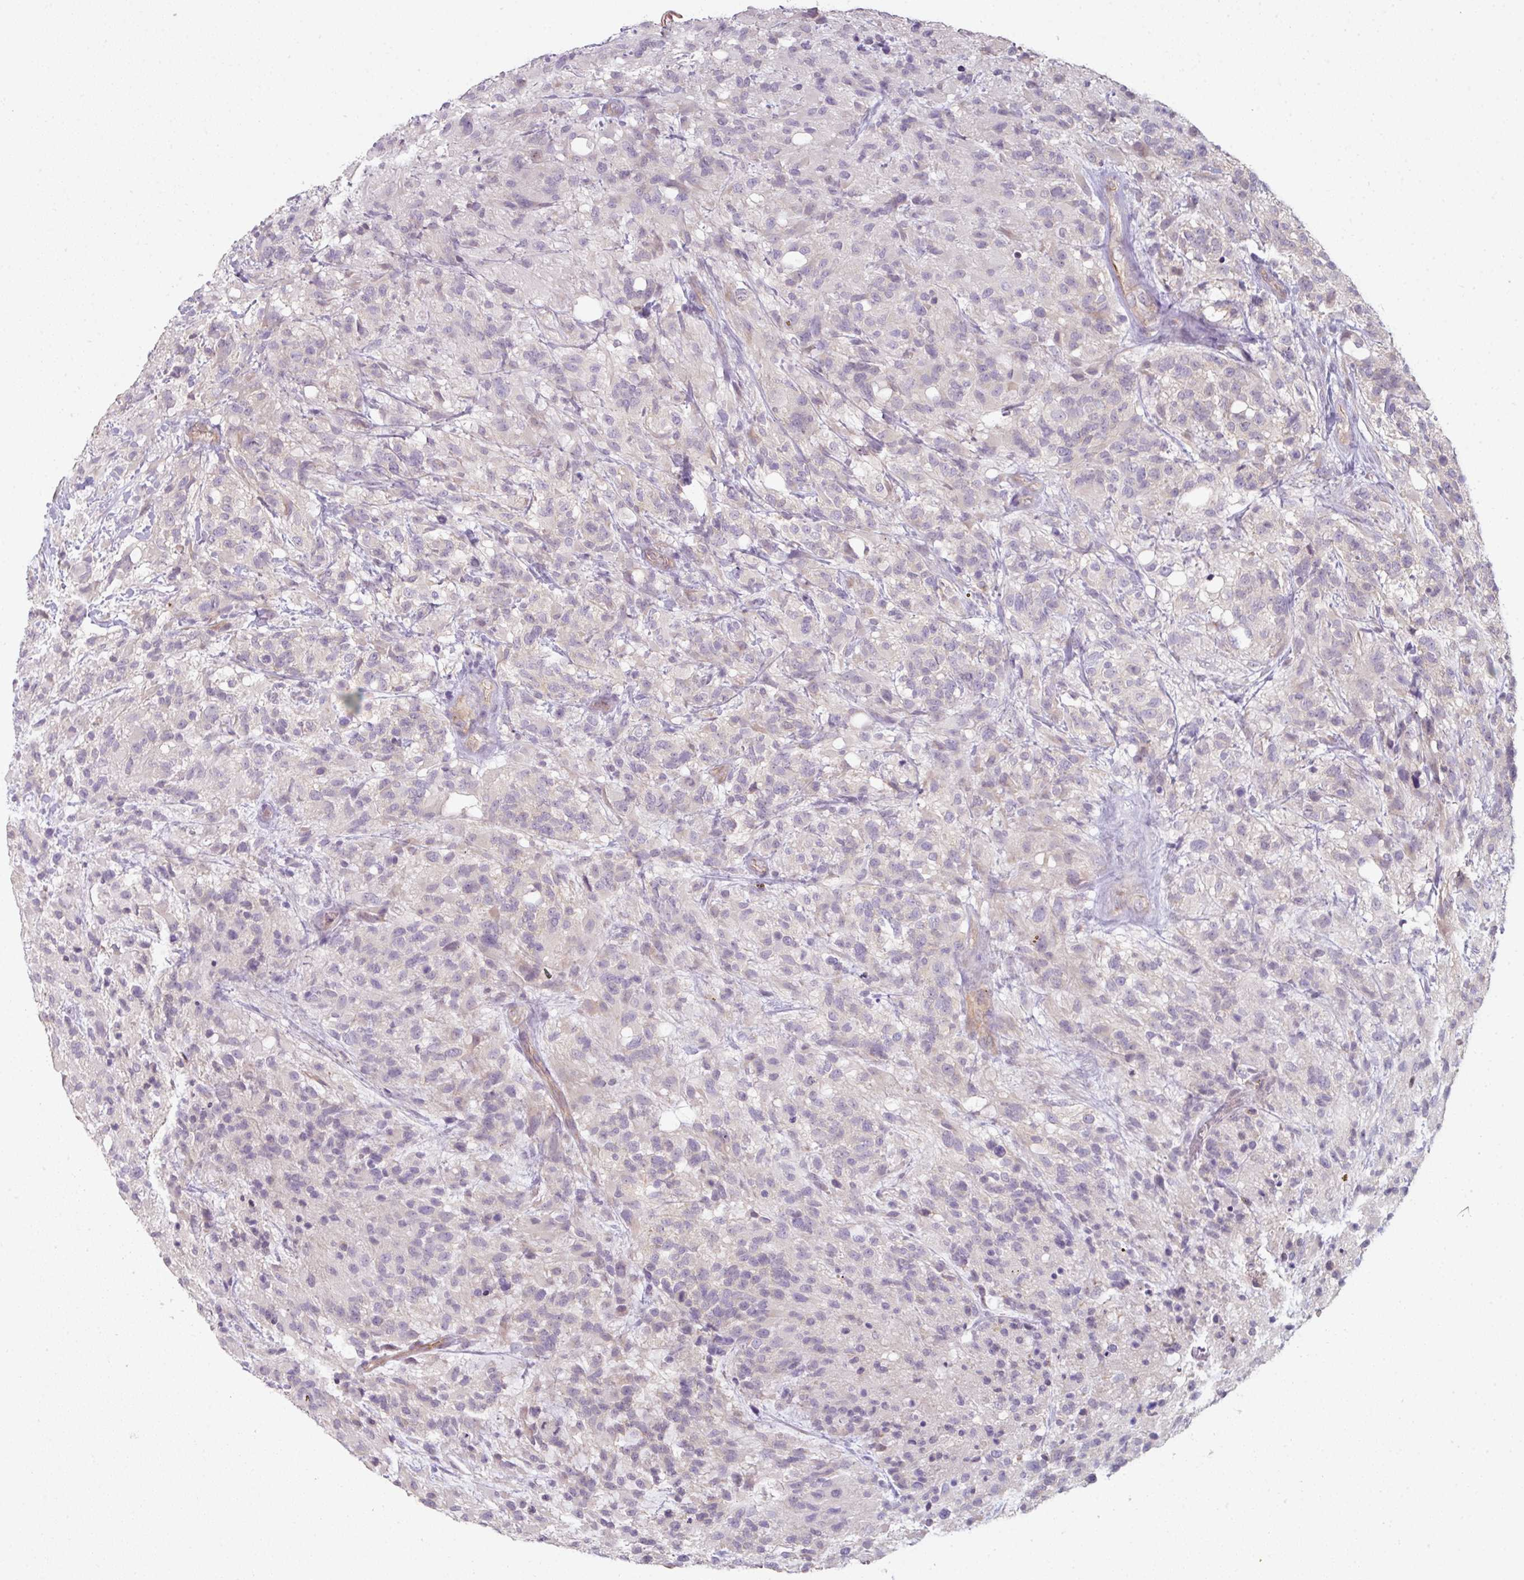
{"staining": {"intensity": "negative", "quantity": "none", "location": "none"}, "tissue": "glioma", "cell_type": "Tumor cells", "image_type": "cancer", "snomed": [{"axis": "morphology", "description": "Glioma, malignant, High grade"}, {"axis": "topography", "description": "Brain"}], "caption": "DAB (3,3'-diaminobenzidine) immunohistochemical staining of human glioma demonstrates no significant expression in tumor cells.", "gene": "C19orf33", "patient": {"sex": "female", "age": 67}}